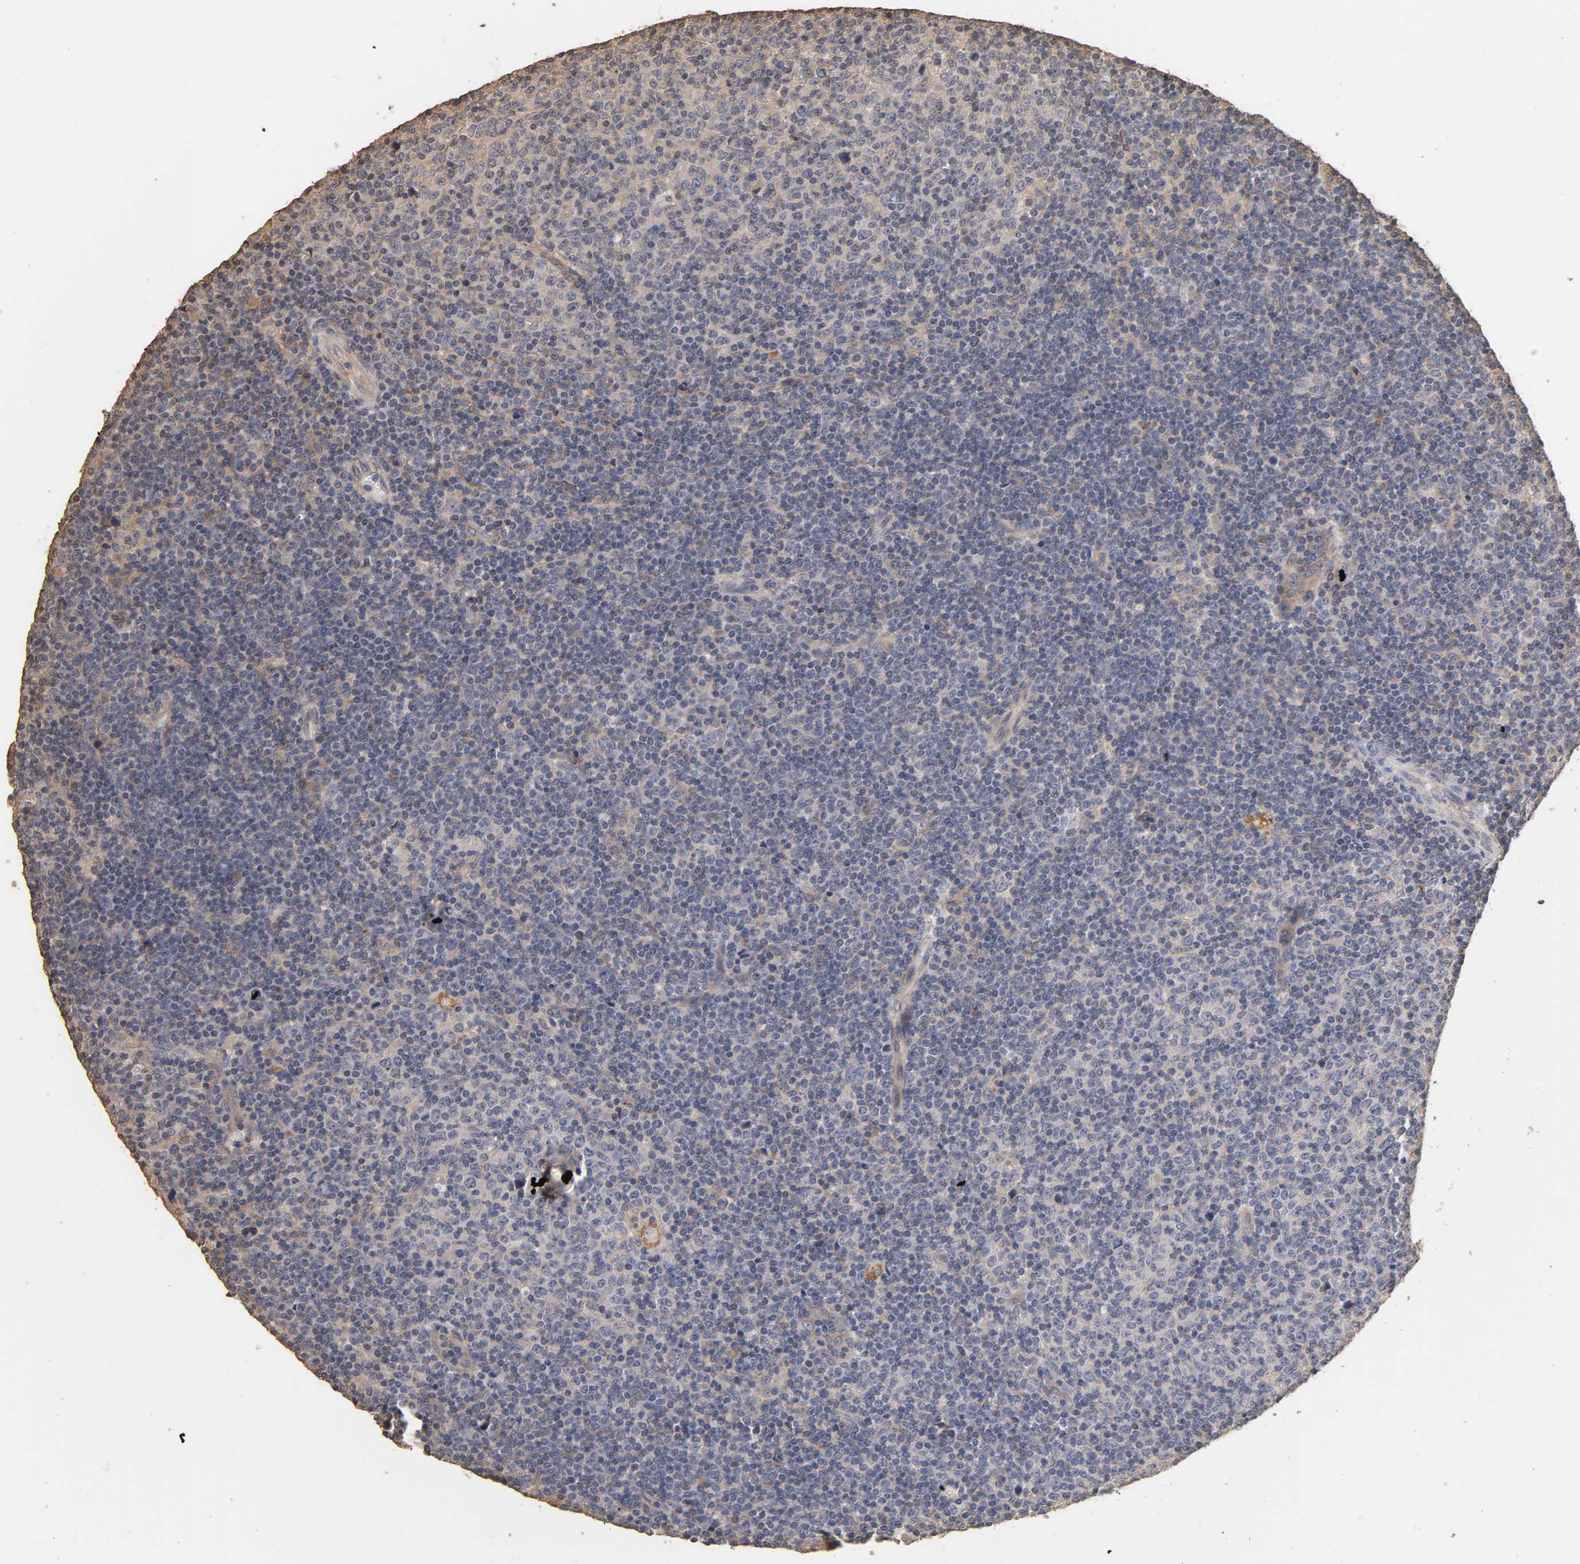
{"staining": {"intensity": "negative", "quantity": "none", "location": "none"}, "tissue": "lymphoma", "cell_type": "Tumor cells", "image_type": "cancer", "snomed": [{"axis": "morphology", "description": "Malignant lymphoma, non-Hodgkin's type, Low grade"}, {"axis": "topography", "description": "Lymph node"}], "caption": "Photomicrograph shows no protein expression in tumor cells of lymphoma tissue.", "gene": "VSIG4", "patient": {"sex": "male", "age": 70}}